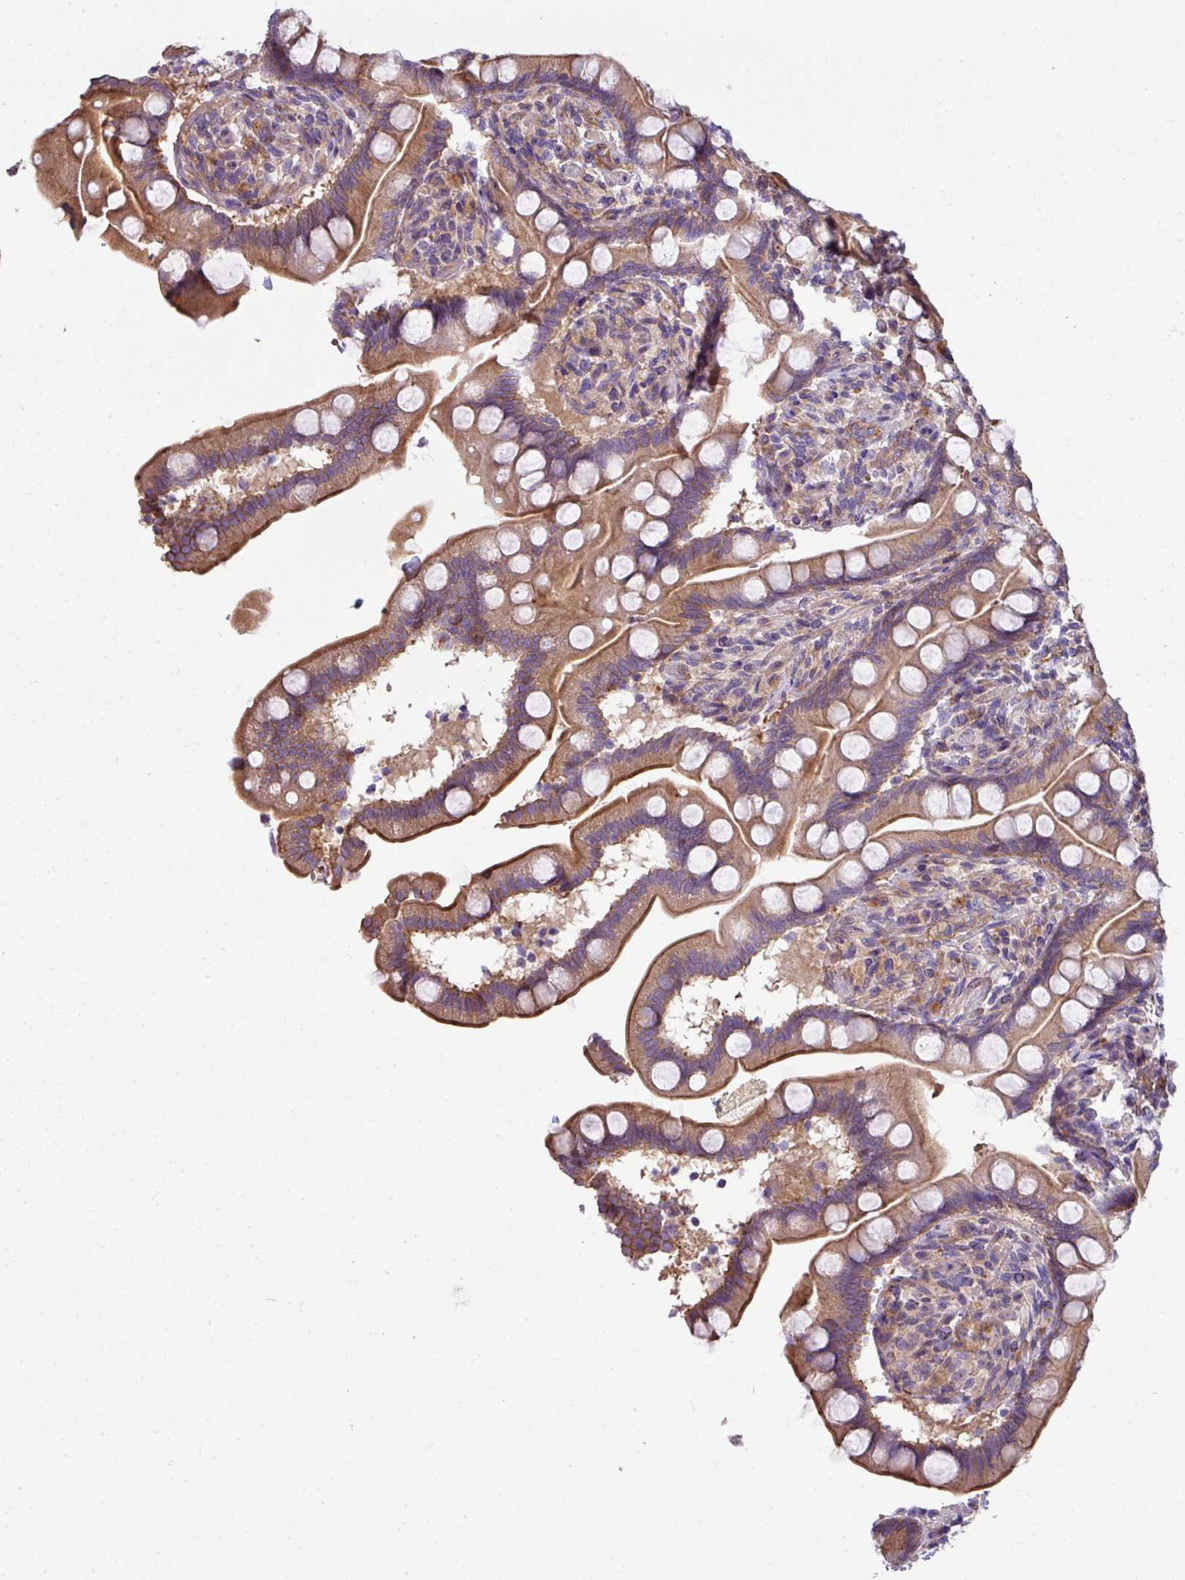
{"staining": {"intensity": "moderate", "quantity": ">75%", "location": "cytoplasmic/membranous"}, "tissue": "small intestine", "cell_type": "Glandular cells", "image_type": "normal", "snomed": [{"axis": "morphology", "description": "Normal tissue, NOS"}, {"axis": "topography", "description": "Small intestine"}], "caption": "High-power microscopy captured an immunohistochemistry photomicrograph of normal small intestine, revealing moderate cytoplasmic/membranous expression in about >75% of glandular cells. The staining is performed using DAB (3,3'-diaminobenzidine) brown chromogen to label protein expression. The nuclei are counter-stained blue using hematoxylin.", "gene": "PALS2", "patient": {"sex": "female", "age": 64}}